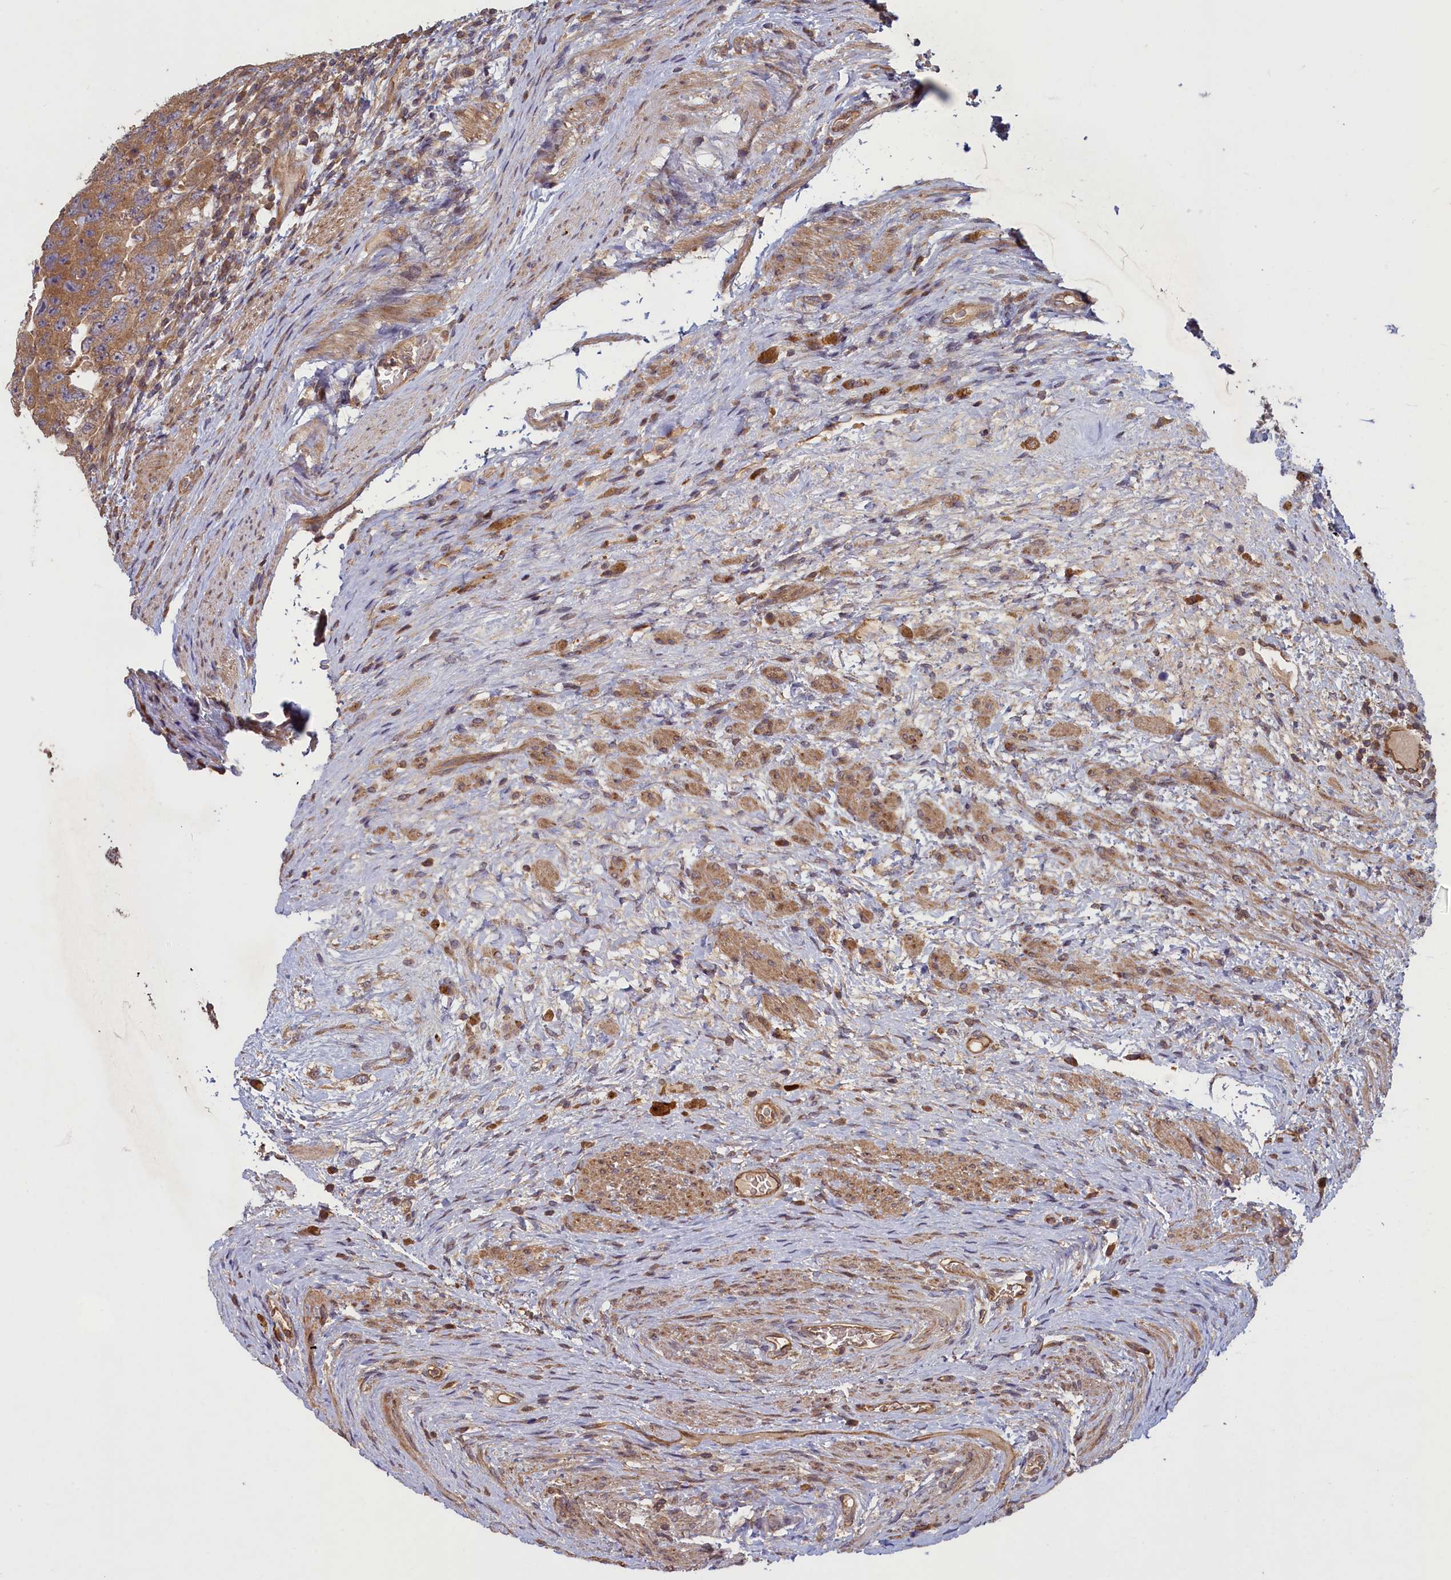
{"staining": {"intensity": "moderate", "quantity": ">75%", "location": "cytoplasmic/membranous"}, "tissue": "testis cancer", "cell_type": "Tumor cells", "image_type": "cancer", "snomed": [{"axis": "morphology", "description": "Carcinoma, Embryonal, NOS"}, {"axis": "topography", "description": "Testis"}], "caption": "Embryonal carcinoma (testis) stained for a protein shows moderate cytoplasmic/membranous positivity in tumor cells.", "gene": "CIAO2B", "patient": {"sex": "male", "age": 26}}